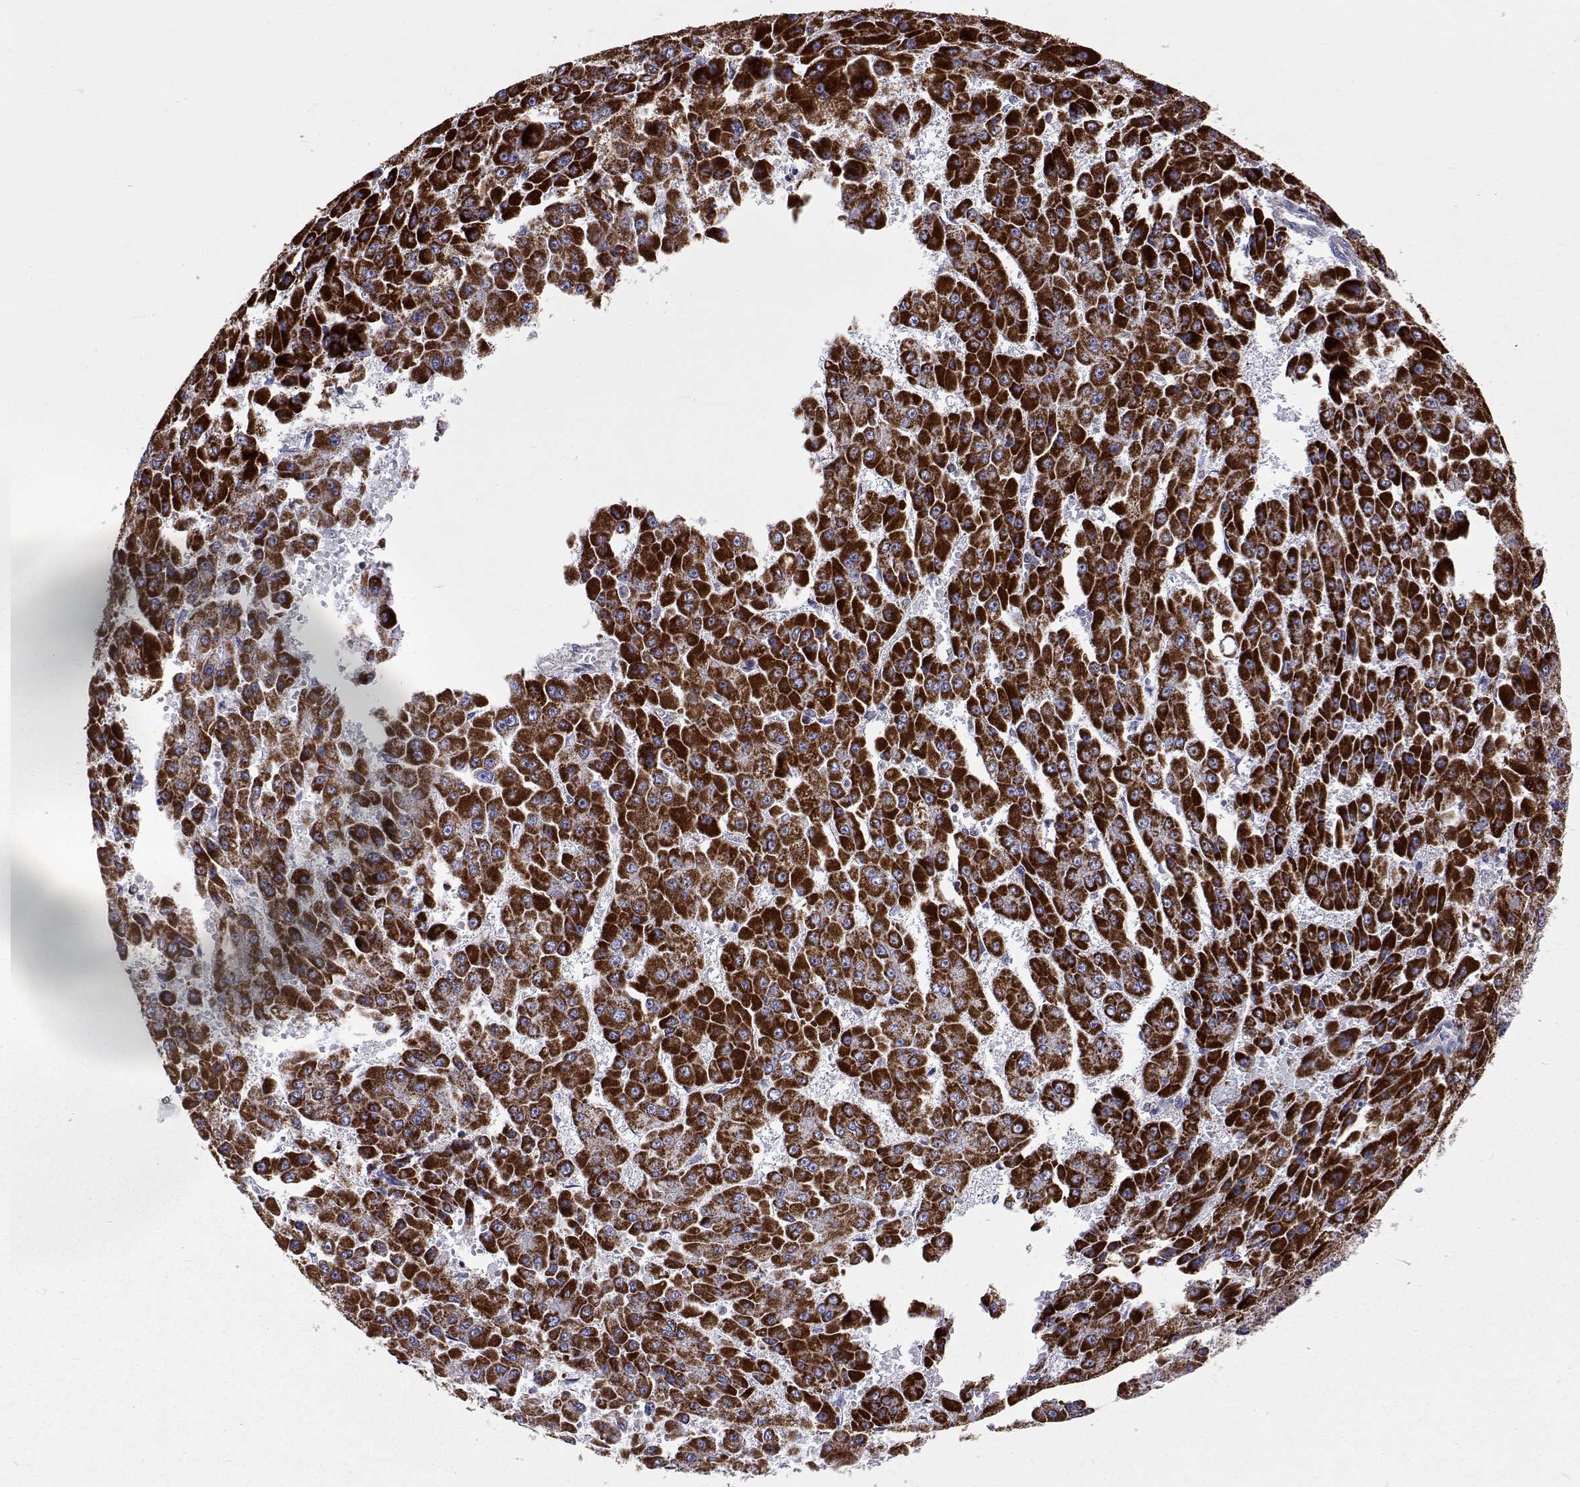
{"staining": {"intensity": "strong", "quantity": ">75%", "location": "cytoplasmic/membranous"}, "tissue": "liver cancer", "cell_type": "Tumor cells", "image_type": "cancer", "snomed": [{"axis": "morphology", "description": "Carcinoma, Hepatocellular, NOS"}, {"axis": "topography", "description": "Liver"}], "caption": "This histopathology image demonstrates immunohistochemistry (IHC) staining of hepatocellular carcinoma (liver), with high strong cytoplasmic/membranous staining in about >75% of tumor cells.", "gene": "MCCC2", "patient": {"sex": "male", "age": 78}}